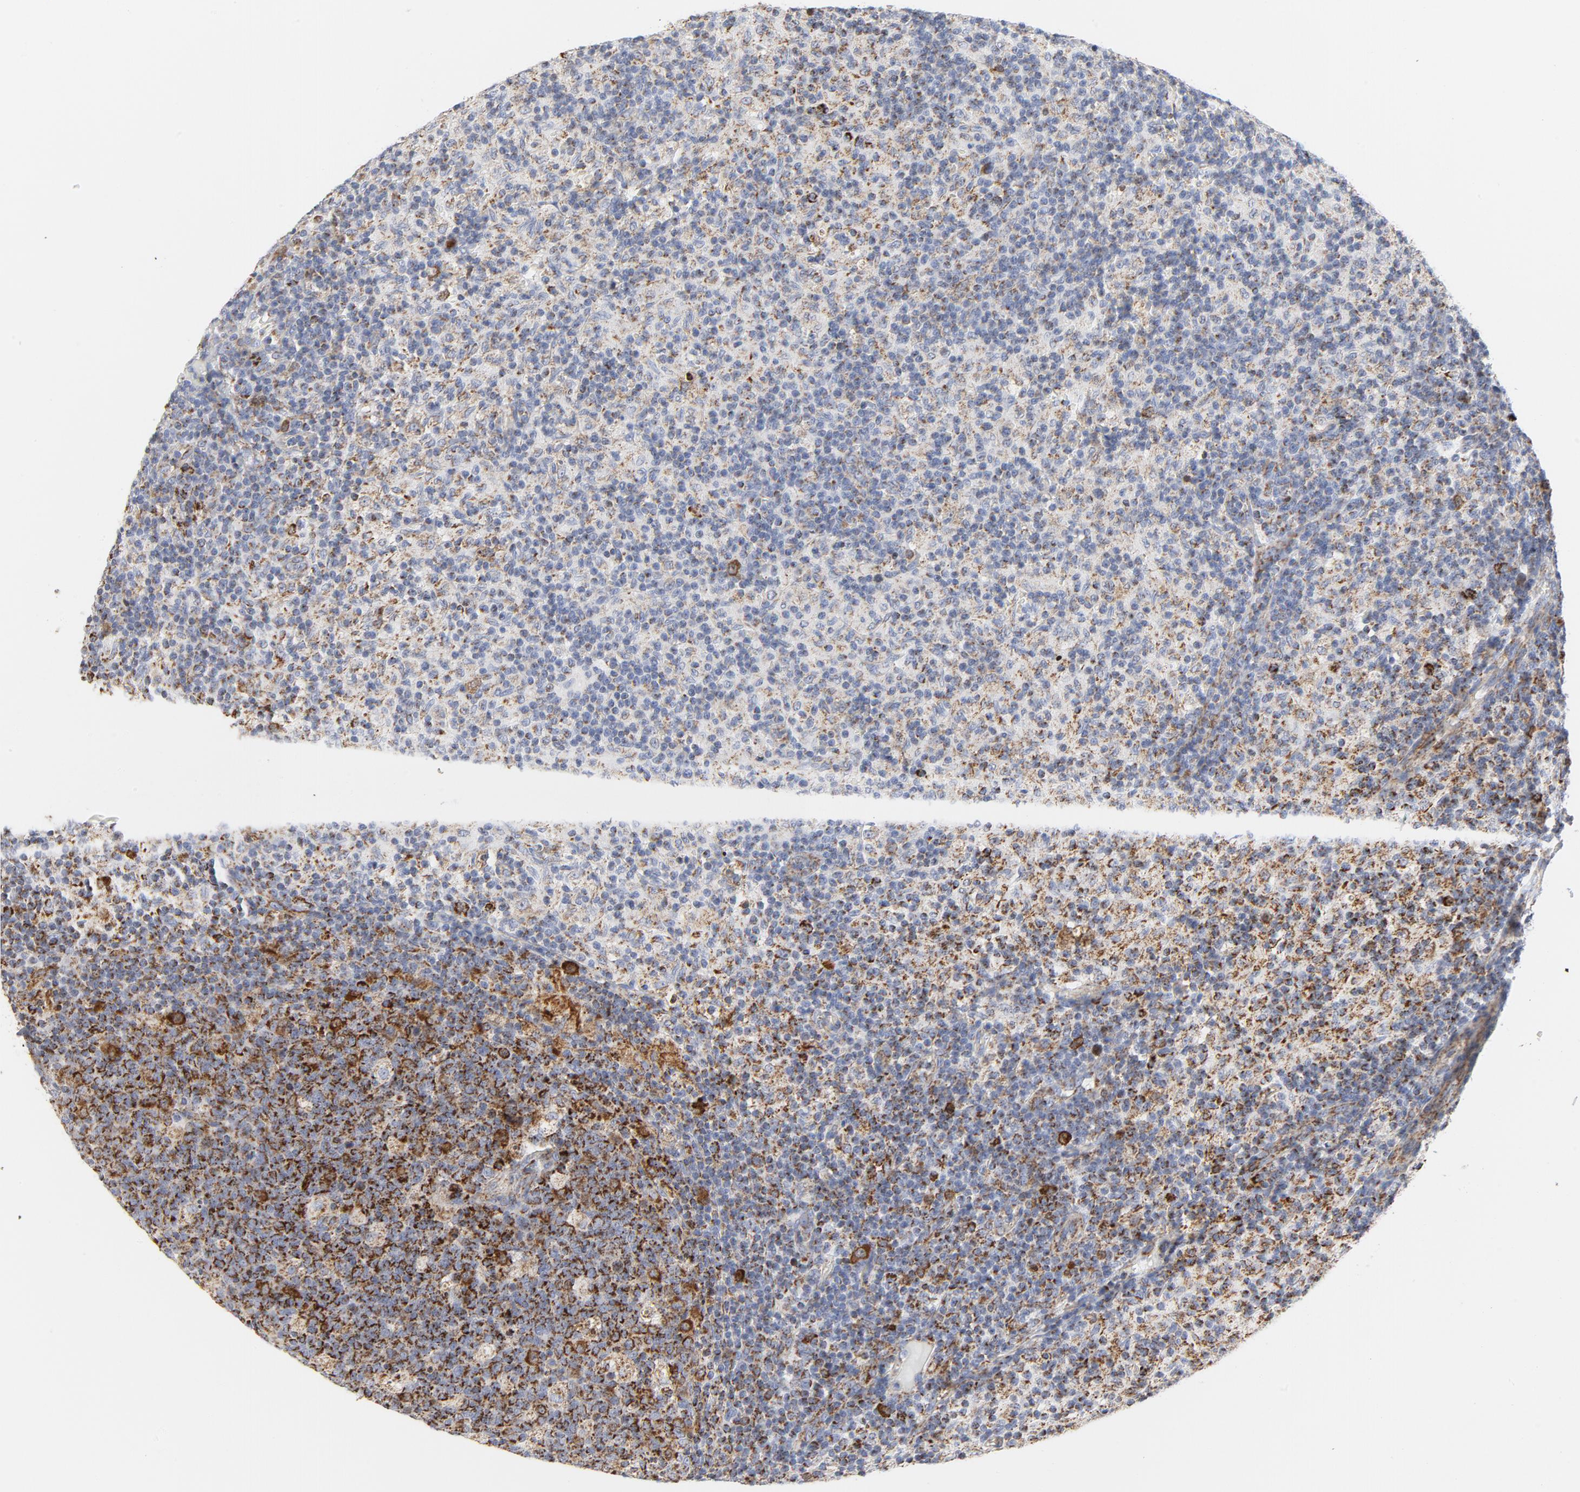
{"staining": {"intensity": "strong", "quantity": ">75%", "location": "cytoplasmic/membranous"}, "tissue": "lymph node", "cell_type": "Germinal center cells", "image_type": "normal", "snomed": [{"axis": "morphology", "description": "Normal tissue, NOS"}, {"axis": "morphology", "description": "Inflammation, NOS"}, {"axis": "topography", "description": "Lymph node"}], "caption": "Immunohistochemistry (IHC) micrograph of unremarkable human lymph node stained for a protein (brown), which displays high levels of strong cytoplasmic/membranous staining in about >75% of germinal center cells.", "gene": "CYCS", "patient": {"sex": "male", "age": 55}}